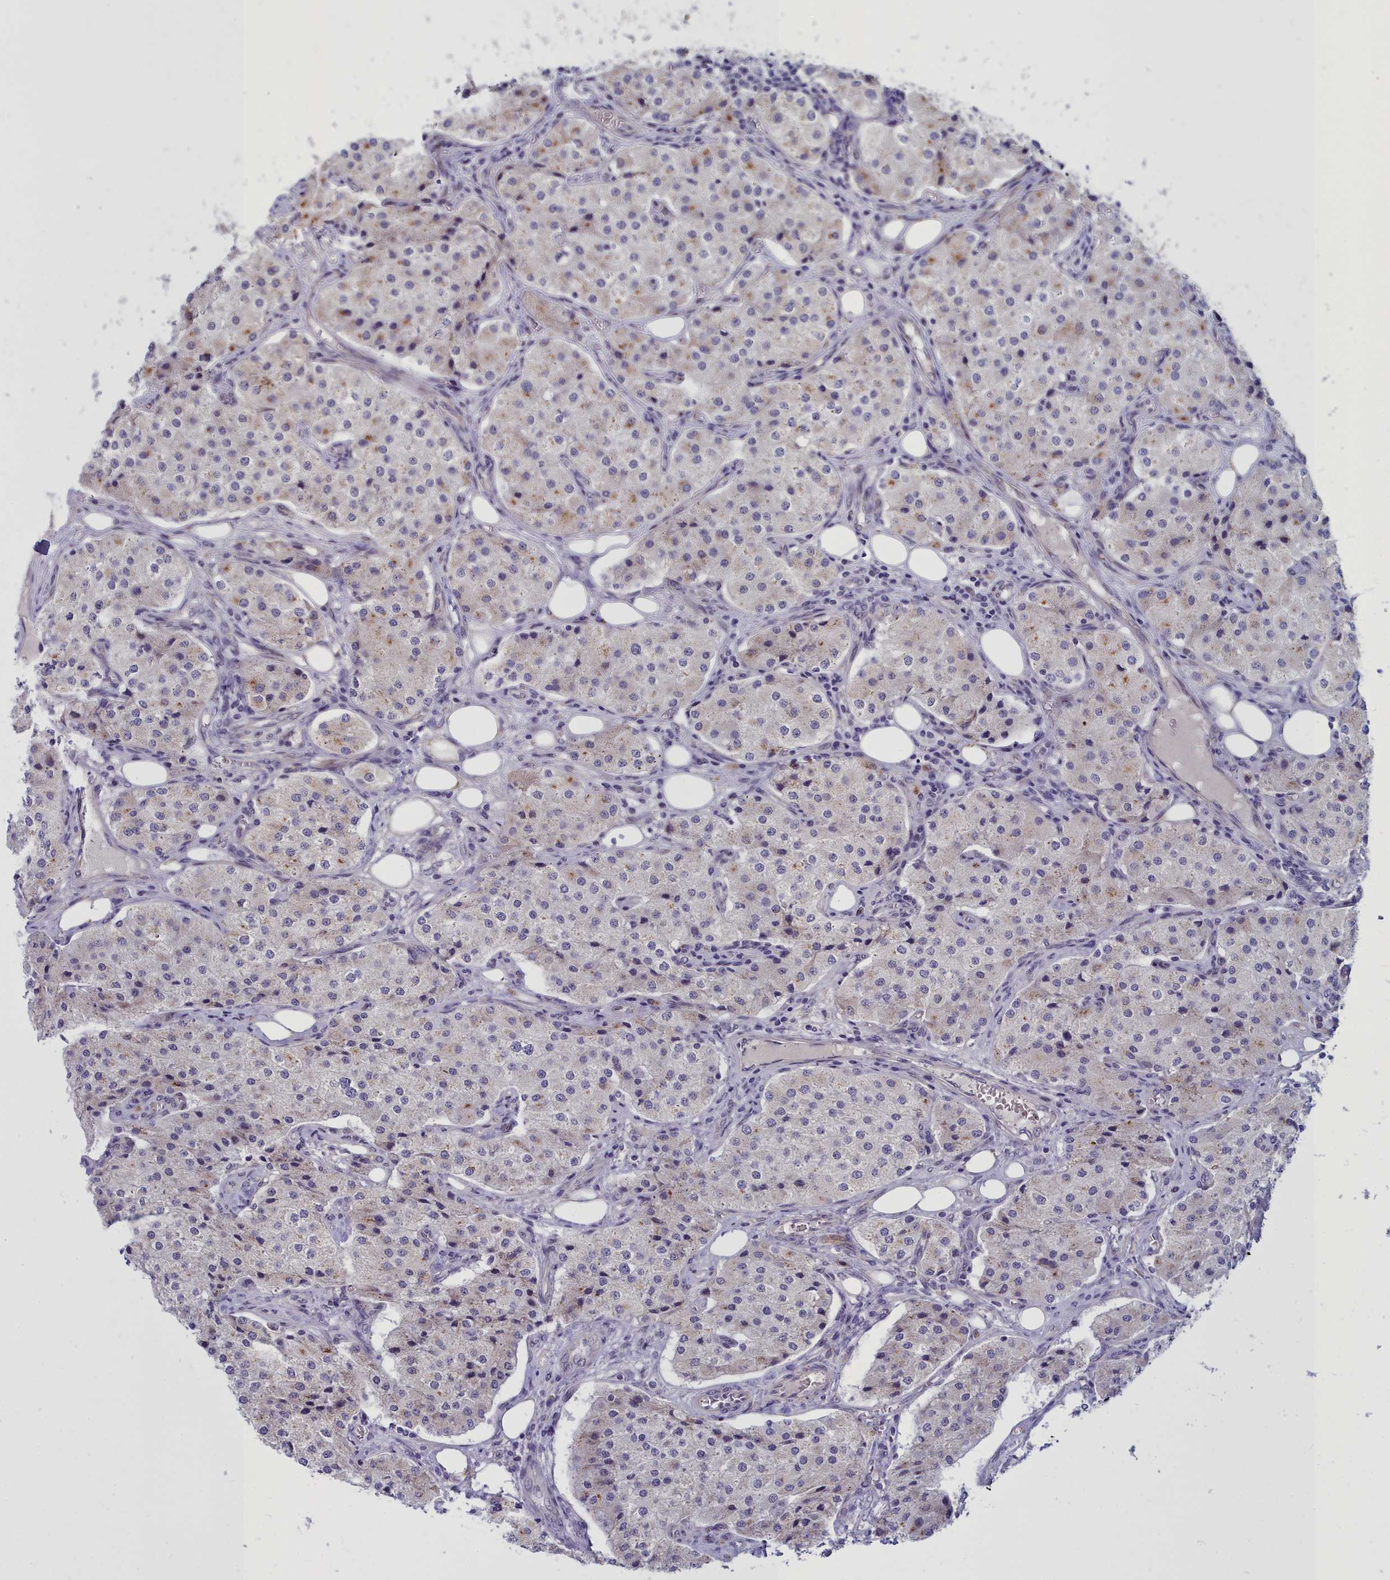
{"staining": {"intensity": "weak", "quantity": "<25%", "location": "cytoplasmic/membranous"}, "tissue": "carcinoid", "cell_type": "Tumor cells", "image_type": "cancer", "snomed": [{"axis": "morphology", "description": "Carcinoid, malignant, NOS"}, {"axis": "topography", "description": "Colon"}], "caption": "Immunohistochemical staining of carcinoid demonstrates no significant positivity in tumor cells. (Stains: DAB immunohistochemistry (IHC) with hematoxylin counter stain, Microscopy: brightfield microscopy at high magnification).", "gene": "WDPCP", "patient": {"sex": "female", "age": 52}}